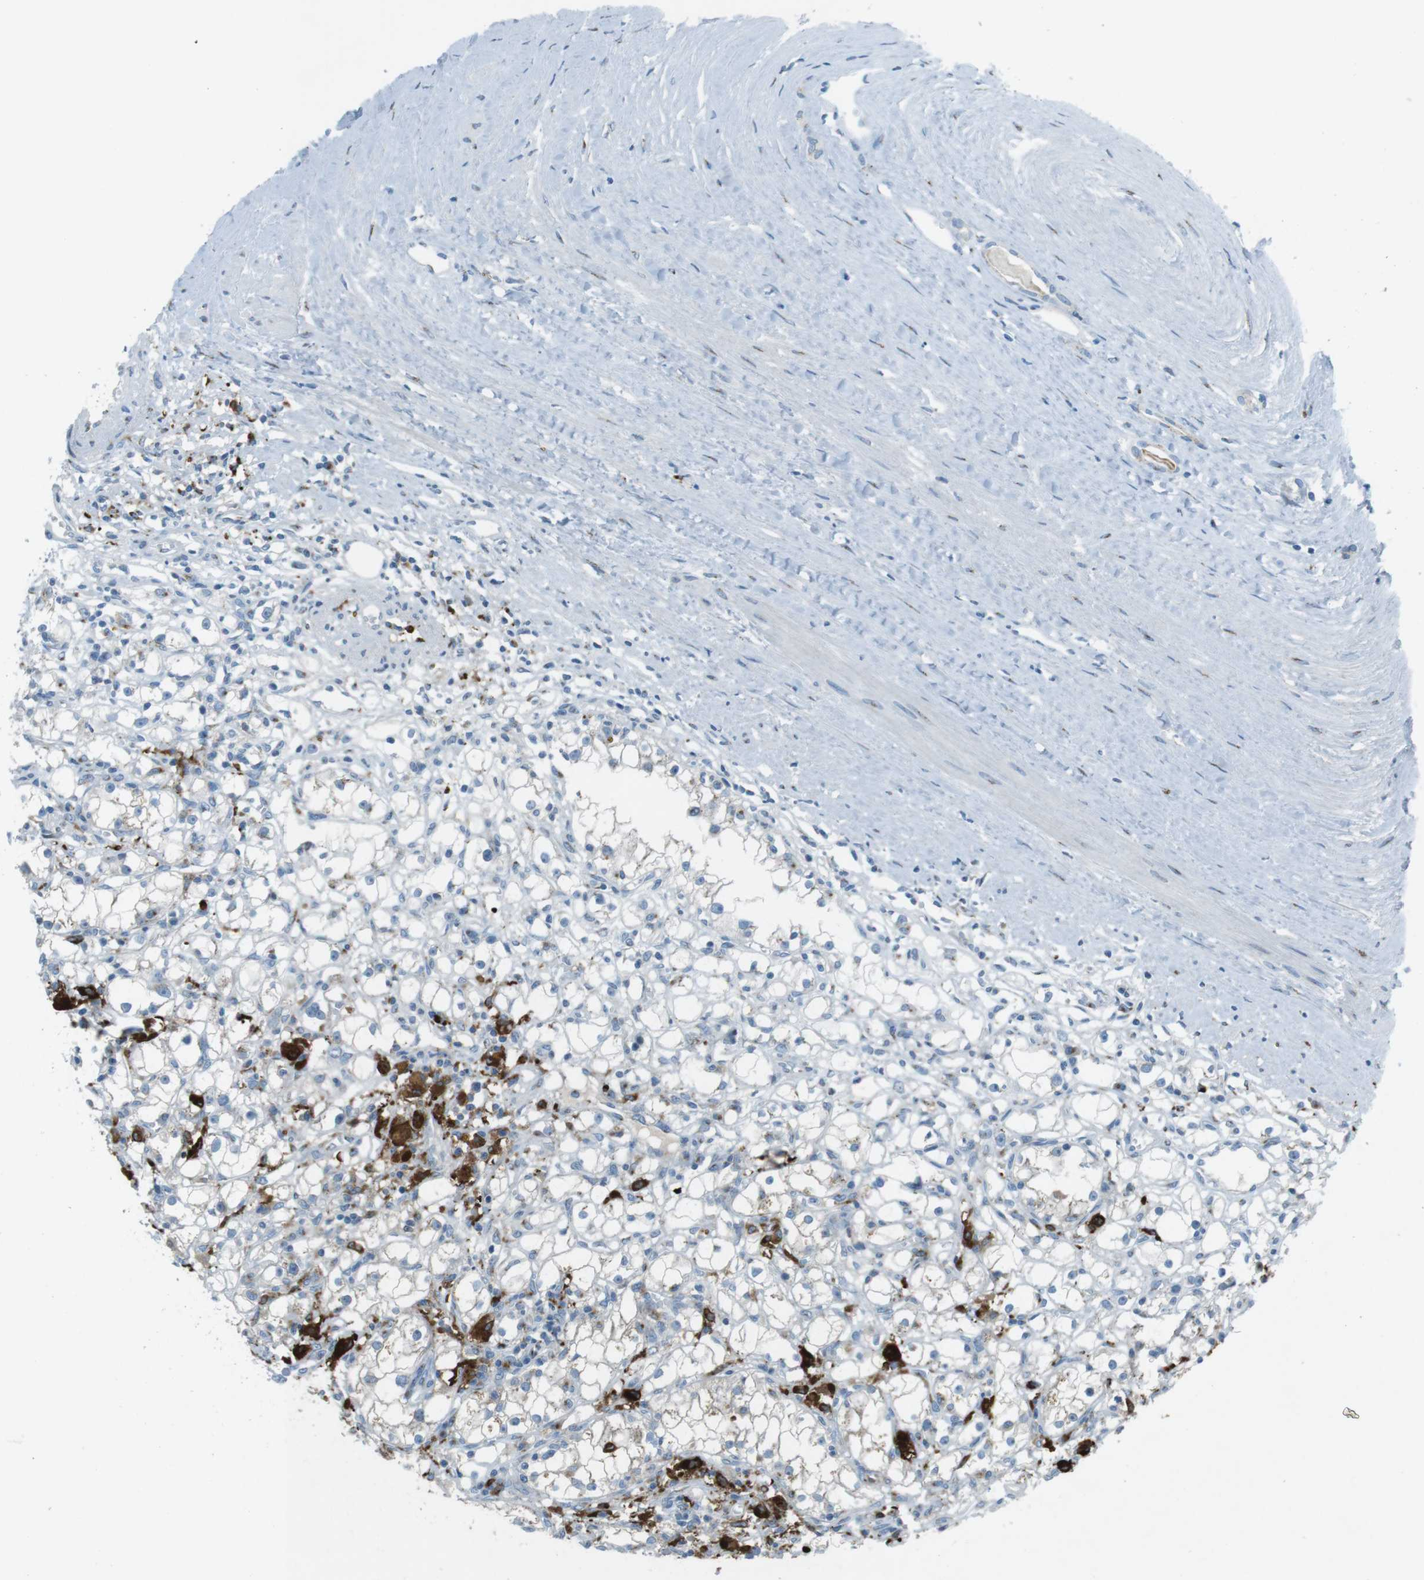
{"staining": {"intensity": "strong", "quantity": "<25%", "location": "cytoplasmic/membranous"}, "tissue": "renal cancer", "cell_type": "Tumor cells", "image_type": "cancer", "snomed": [{"axis": "morphology", "description": "Adenocarcinoma, NOS"}, {"axis": "topography", "description": "Kidney"}], "caption": "This histopathology image demonstrates immunohistochemistry staining of human renal cancer (adenocarcinoma), with medium strong cytoplasmic/membranous expression in approximately <25% of tumor cells.", "gene": "TXNDC15", "patient": {"sex": "male", "age": 56}}